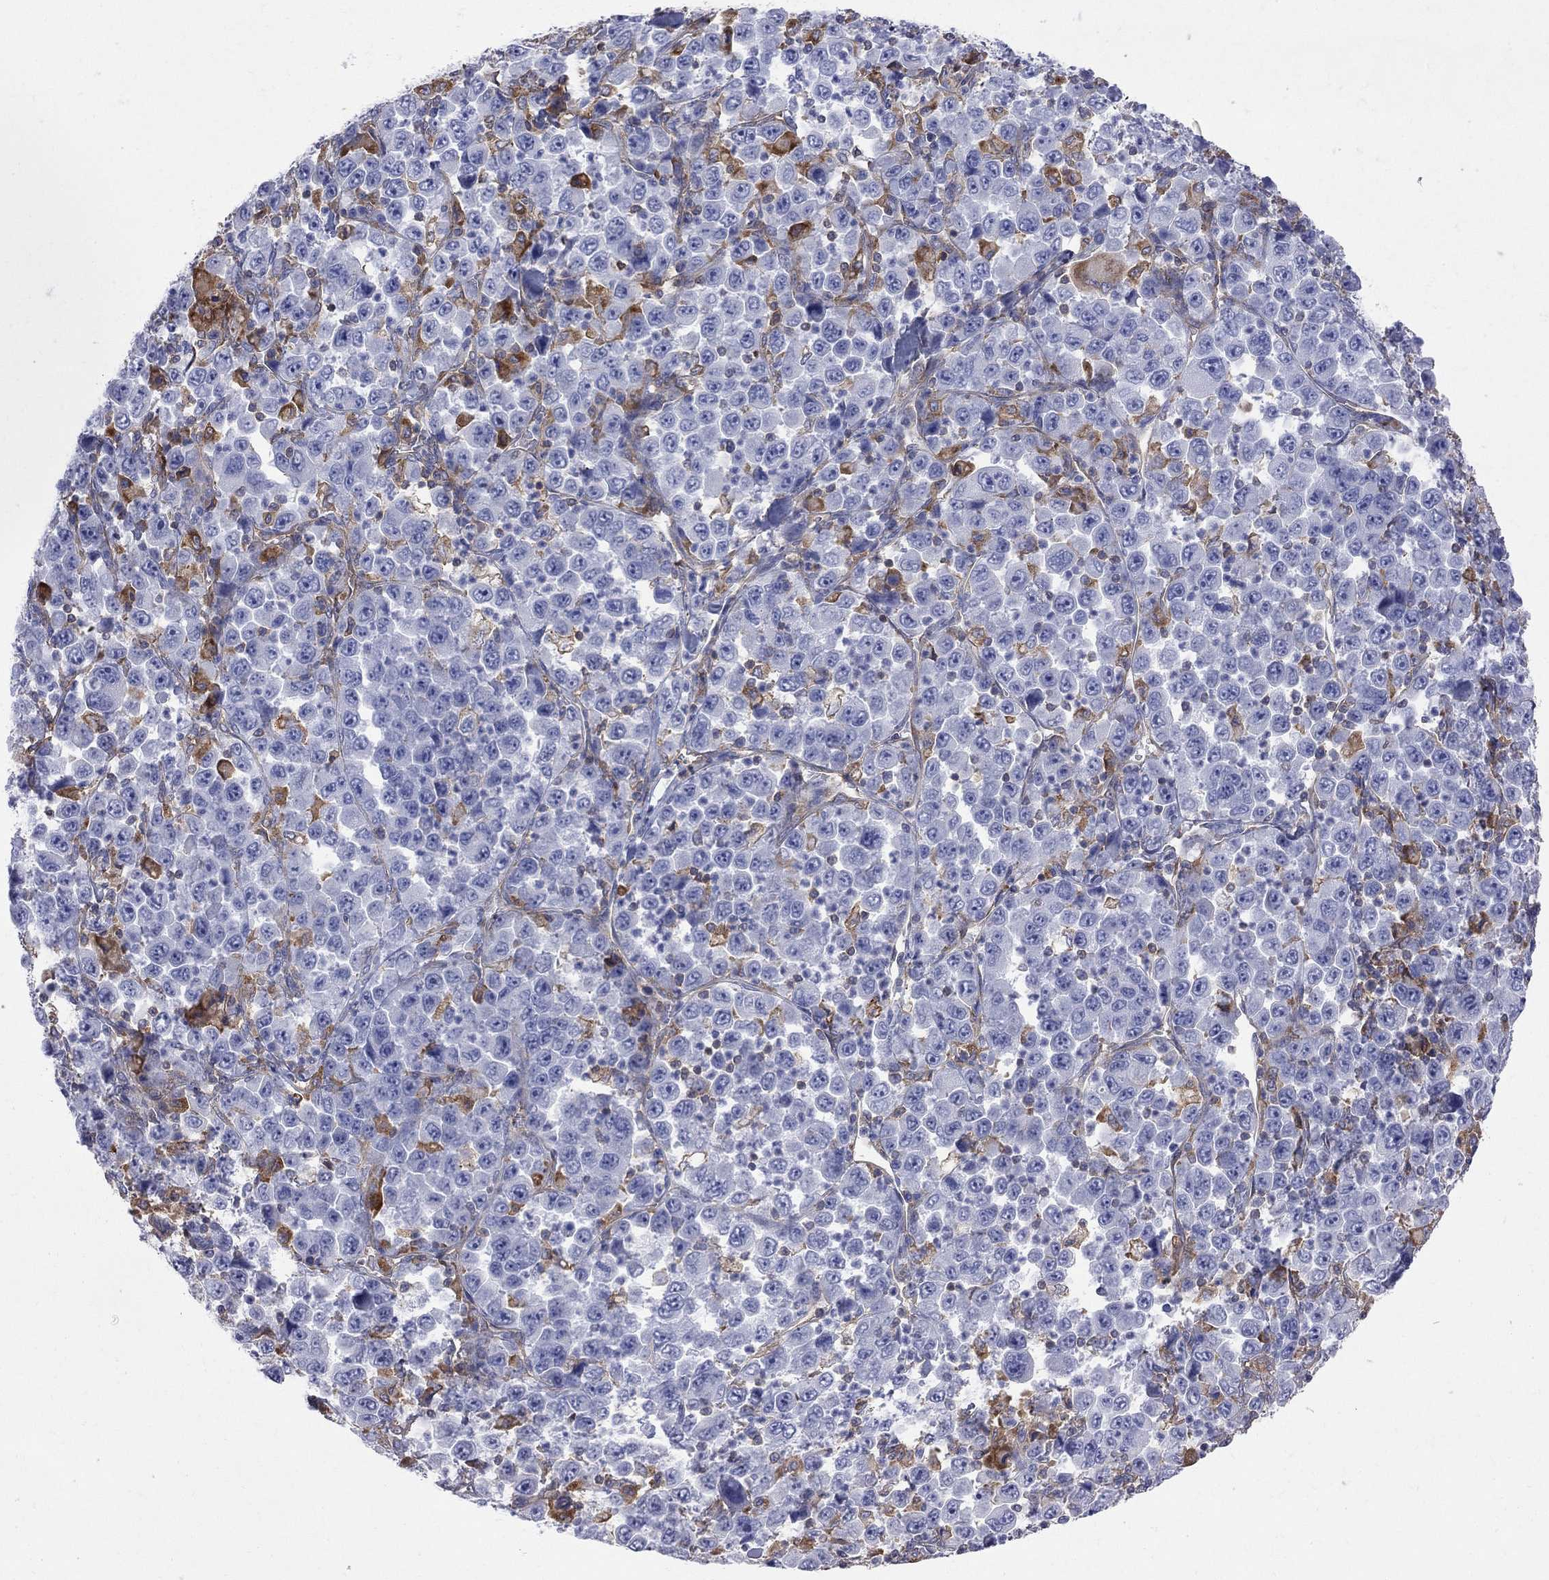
{"staining": {"intensity": "negative", "quantity": "none", "location": "none"}, "tissue": "stomach cancer", "cell_type": "Tumor cells", "image_type": "cancer", "snomed": [{"axis": "morphology", "description": "Normal tissue, NOS"}, {"axis": "morphology", "description": "Adenocarcinoma, NOS"}, {"axis": "topography", "description": "Stomach, upper"}, {"axis": "topography", "description": "Stomach"}], "caption": "High power microscopy histopathology image of an IHC photomicrograph of stomach adenocarcinoma, revealing no significant staining in tumor cells. Brightfield microscopy of immunohistochemistry stained with DAB (brown) and hematoxylin (blue), captured at high magnification.", "gene": "ABI3", "patient": {"sex": "male", "age": 59}}